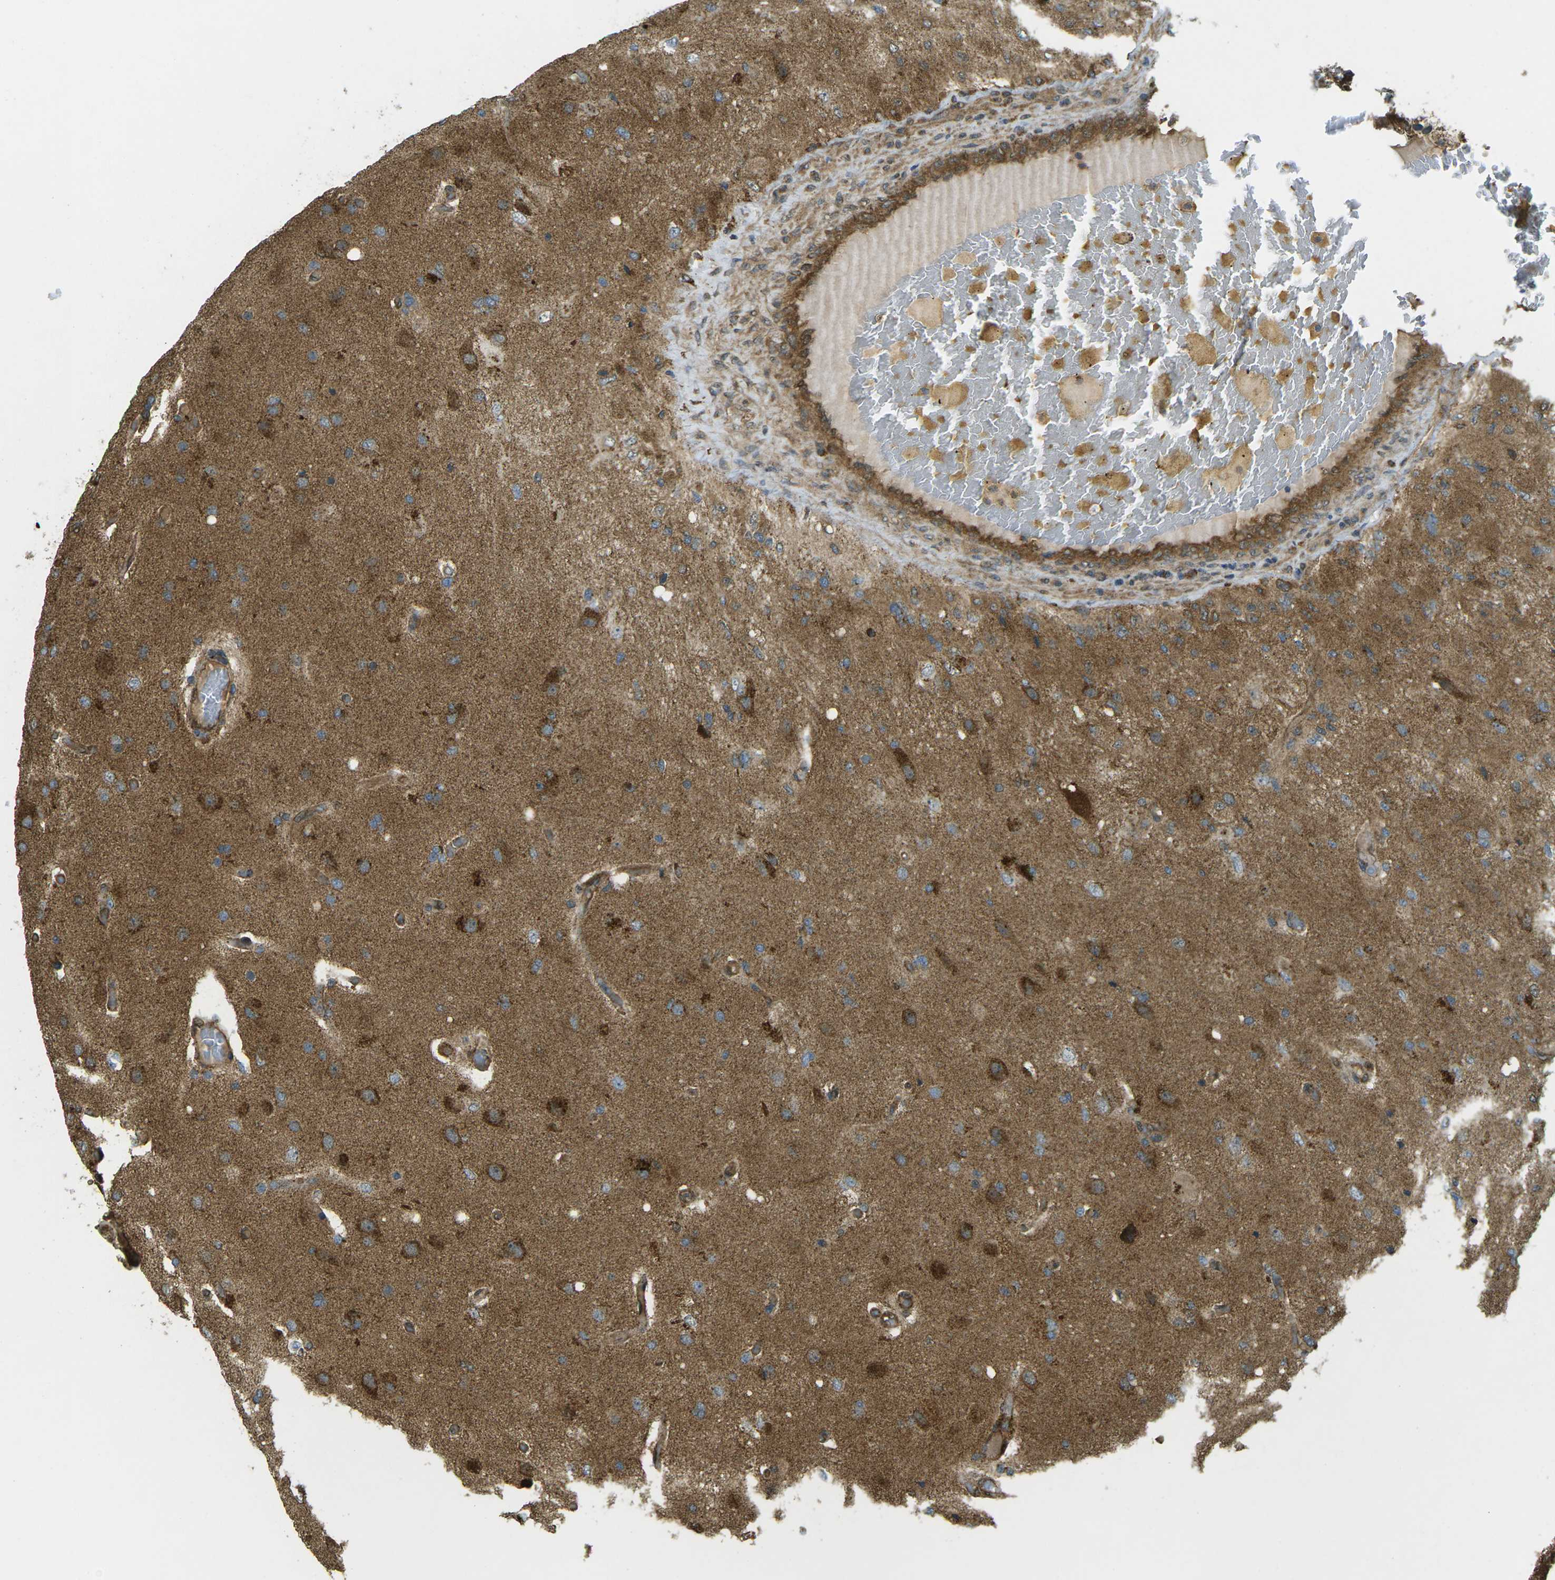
{"staining": {"intensity": "strong", "quantity": "25%-75%", "location": "cytoplasmic/membranous"}, "tissue": "glioma", "cell_type": "Tumor cells", "image_type": "cancer", "snomed": [{"axis": "morphology", "description": "Normal tissue, NOS"}, {"axis": "morphology", "description": "Glioma, malignant, High grade"}, {"axis": "topography", "description": "Cerebral cortex"}], "caption": "Tumor cells exhibit strong cytoplasmic/membranous staining in approximately 25%-75% of cells in malignant glioma (high-grade).", "gene": "CHMP3", "patient": {"sex": "male", "age": 77}}